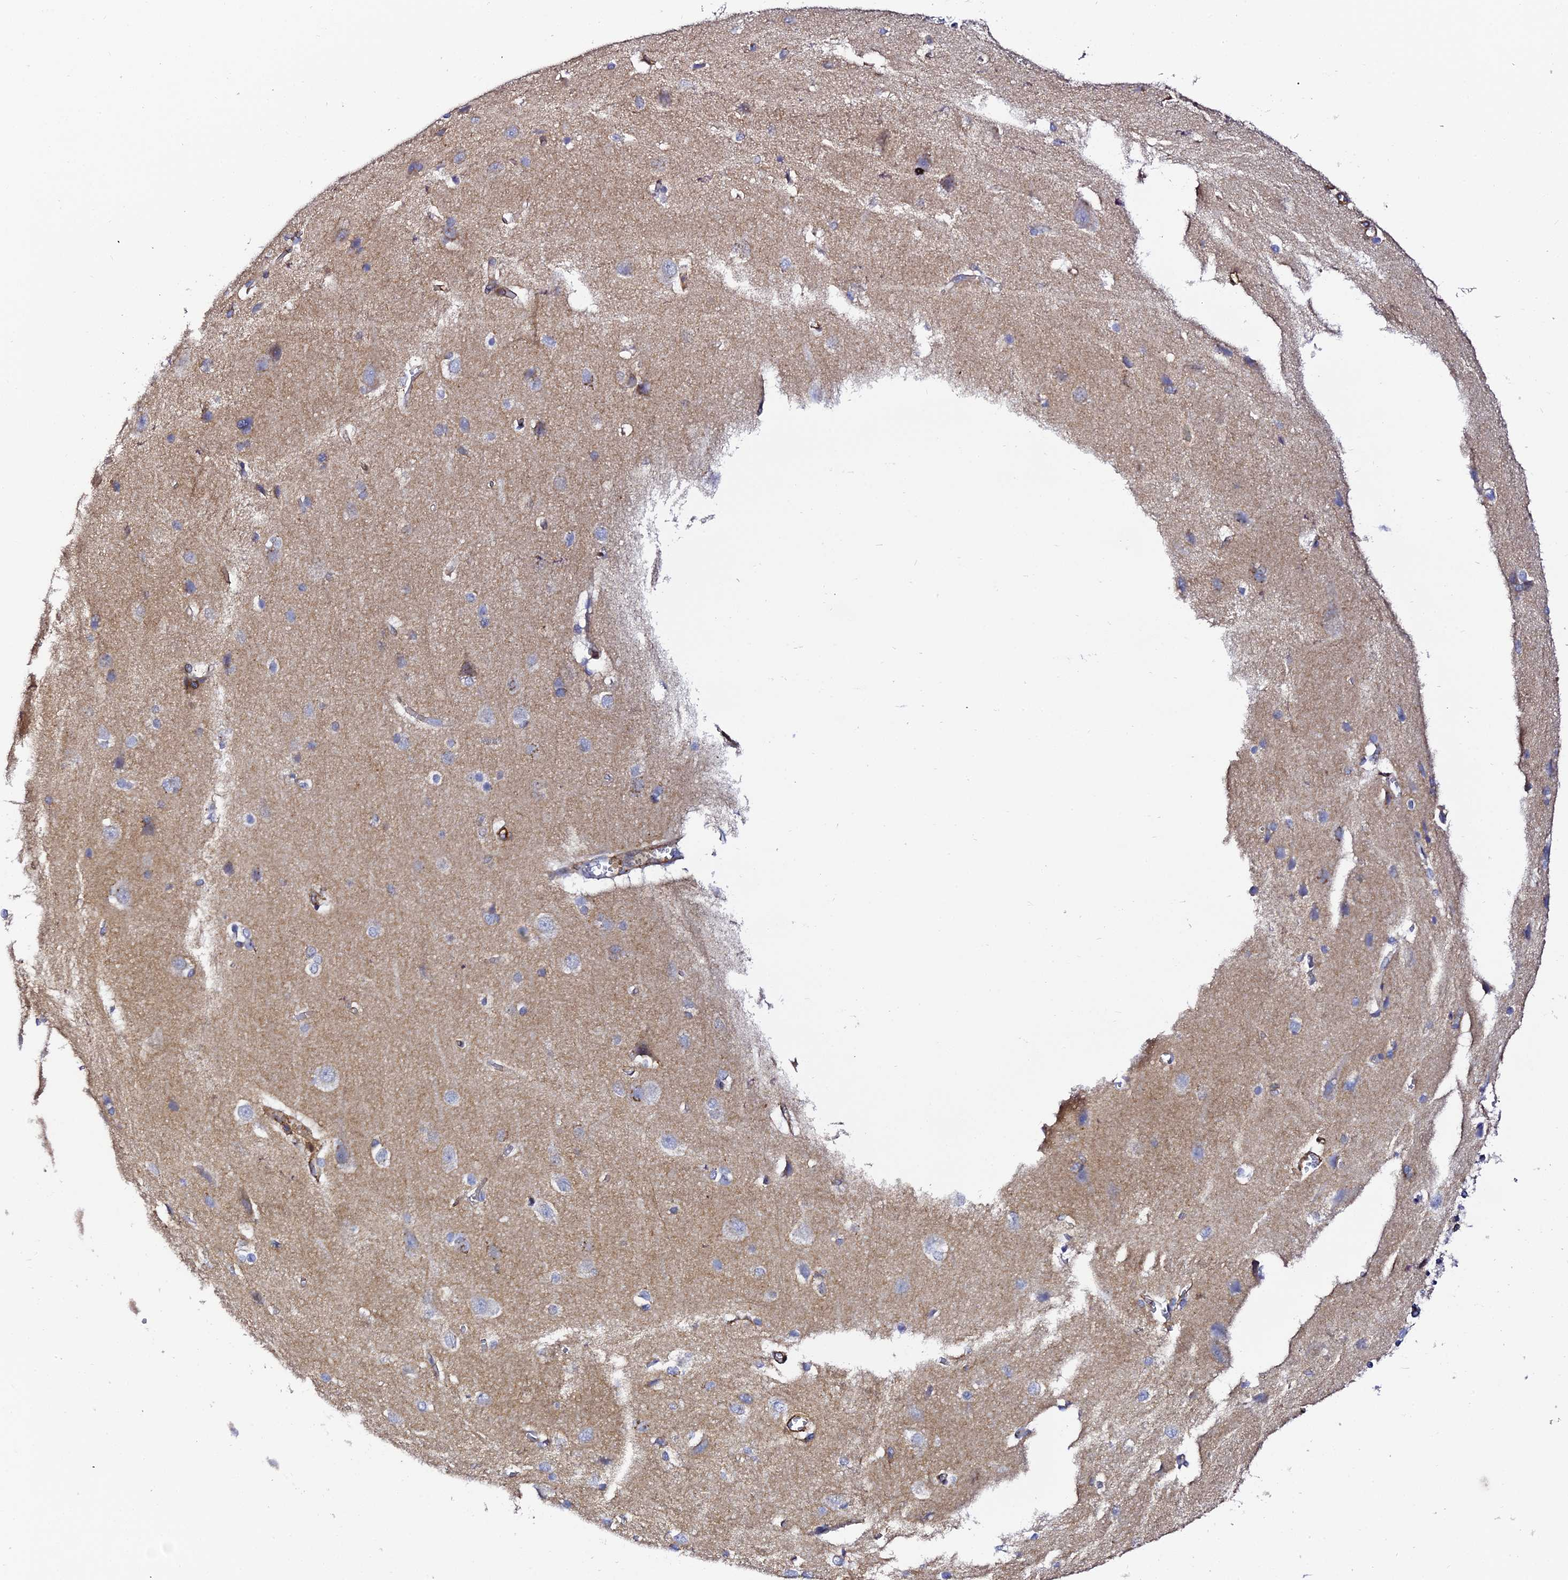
{"staining": {"intensity": "weak", "quantity": "25%-75%", "location": "cytoplasmic/membranous"}, "tissue": "cerebral cortex", "cell_type": "Endothelial cells", "image_type": "normal", "snomed": [{"axis": "morphology", "description": "Normal tissue, NOS"}, {"axis": "topography", "description": "Cerebral cortex"}], "caption": "This photomicrograph demonstrates benign cerebral cortex stained with IHC to label a protein in brown. The cytoplasmic/membranous of endothelial cells show weak positivity for the protein. Nuclei are counter-stained blue.", "gene": "TRPV2", "patient": {"sex": "male", "age": 37}}